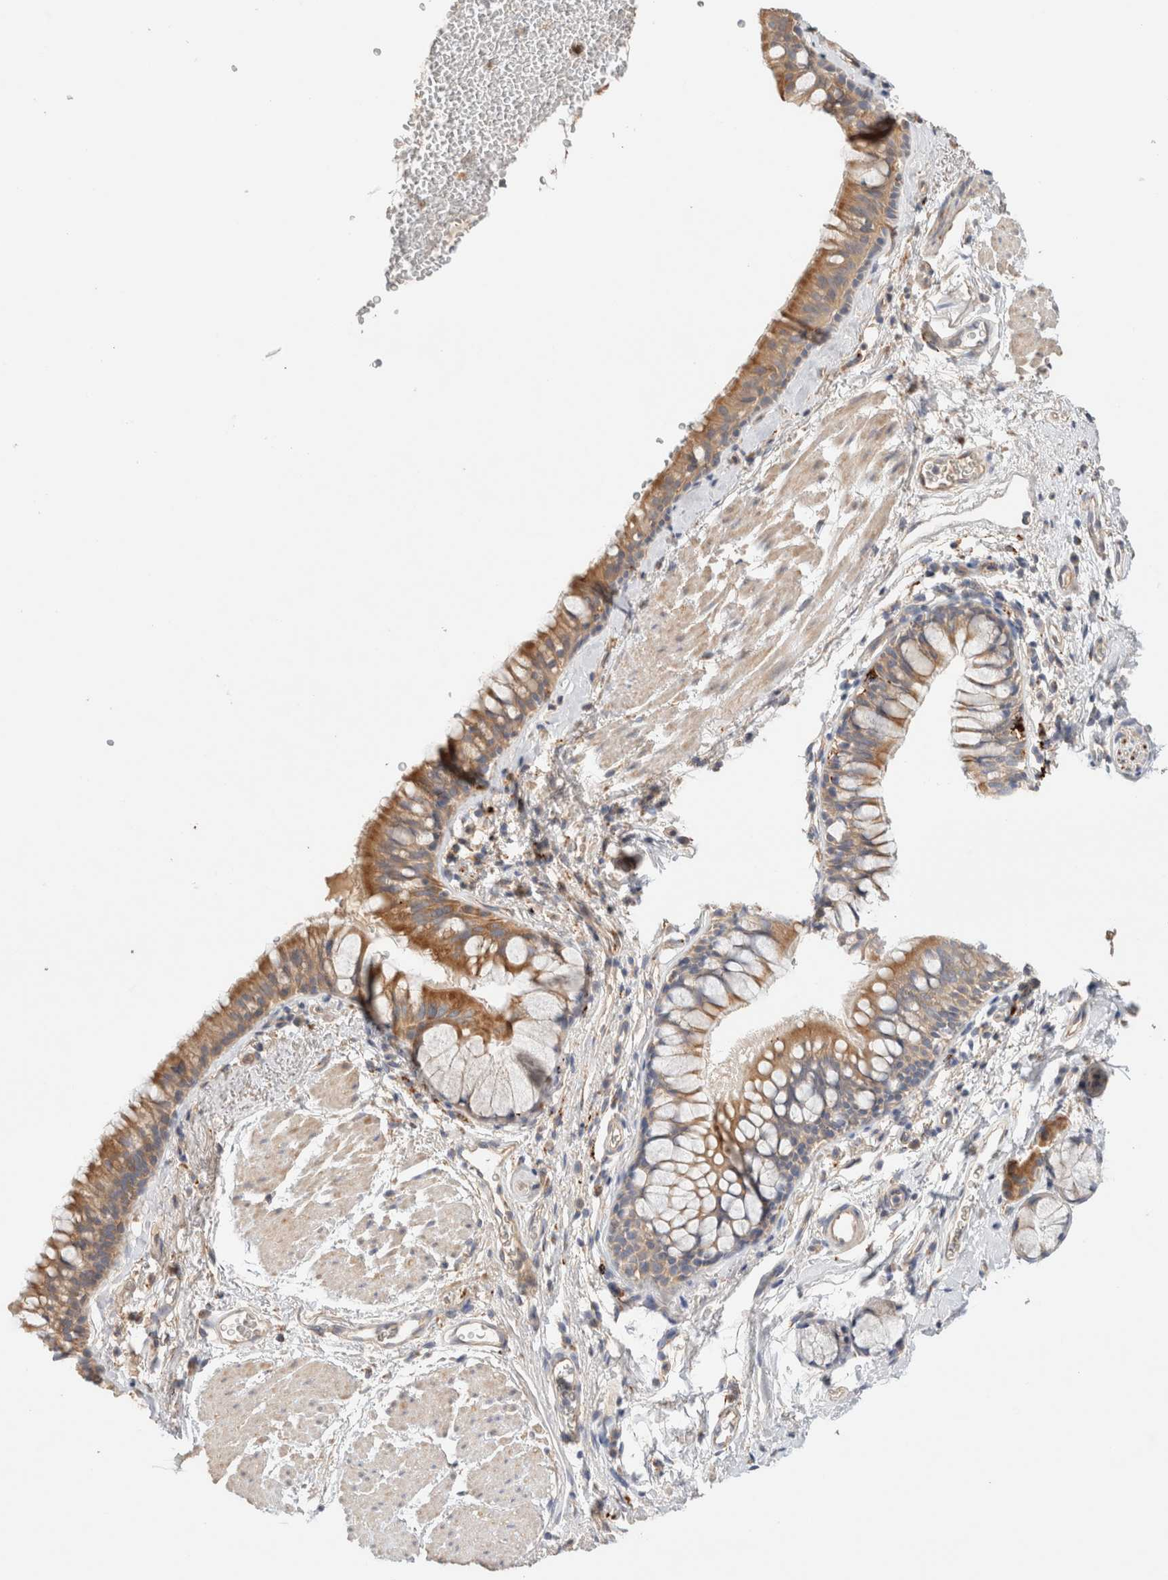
{"staining": {"intensity": "moderate", "quantity": ">75%", "location": "cytoplasmic/membranous"}, "tissue": "bronchus", "cell_type": "Respiratory epithelial cells", "image_type": "normal", "snomed": [{"axis": "morphology", "description": "Normal tissue, NOS"}, {"axis": "topography", "description": "Cartilage tissue"}, {"axis": "topography", "description": "Bronchus"}], "caption": "Immunohistochemistry (IHC) (DAB) staining of benign bronchus displays moderate cytoplasmic/membranous protein expression in approximately >75% of respiratory epithelial cells. (DAB (3,3'-diaminobenzidine) IHC with brightfield microscopy, high magnification).", "gene": "B3GNTL1", "patient": {"sex": "female", "age": 53}}